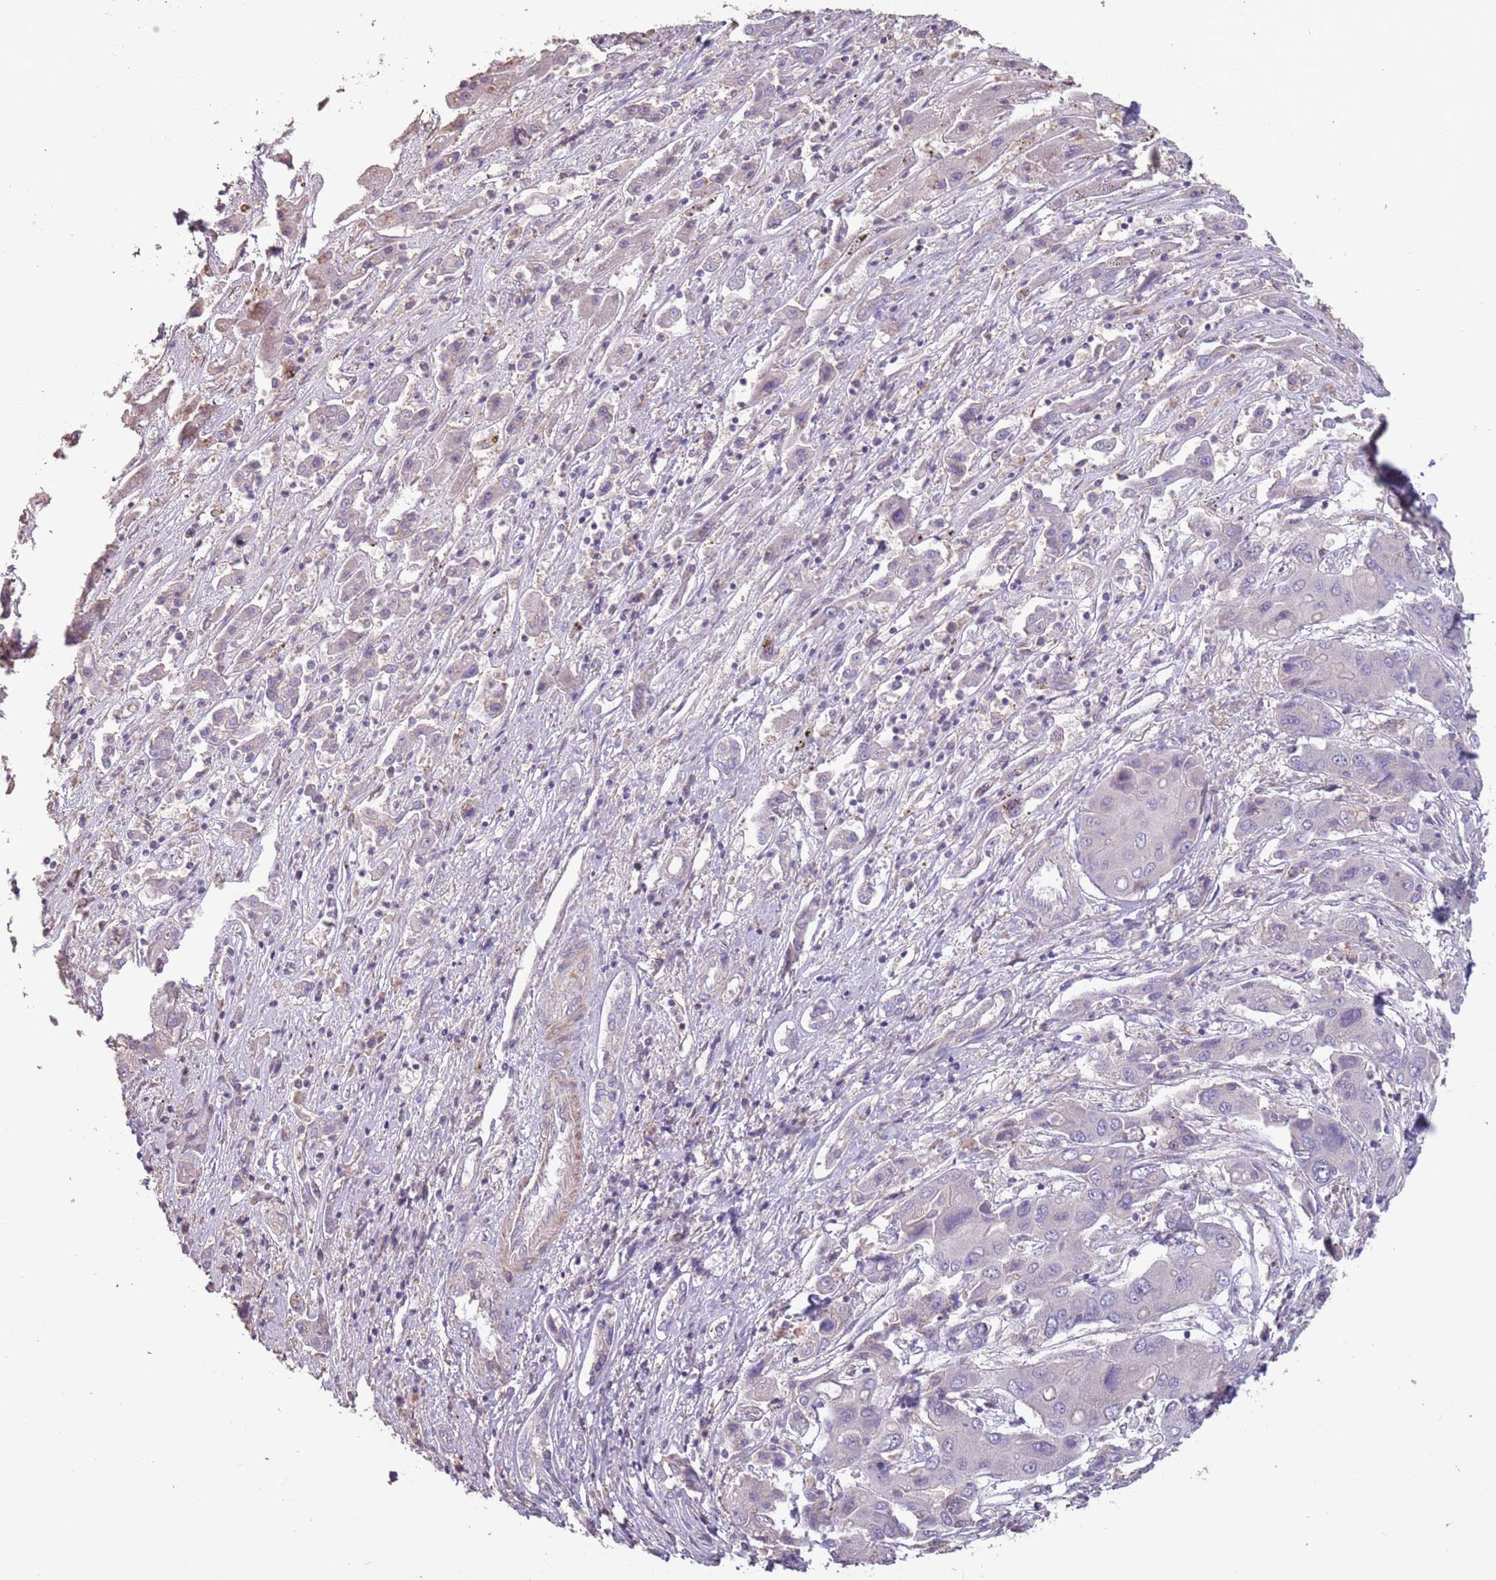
{"staining": {"intensity": "negative", "quantity": "none", "location": "none"}, "tissue": "liver cancer", "cell_type": "Tumor cells", "image_type": "cancer", "snomed": [{"axis": "morphology", "description": "Cholangiocarcinoma"}, {"axis": "topography", "description": "Liver"}], "caption": "An IHC photomicrograph of liver cholangiocarcinoma is shown. There is no staining in tumor cells of liver cholangiocarcinoma.", "gene": "MBD3L1", "patient": {"sex": "male", "age": 67}}